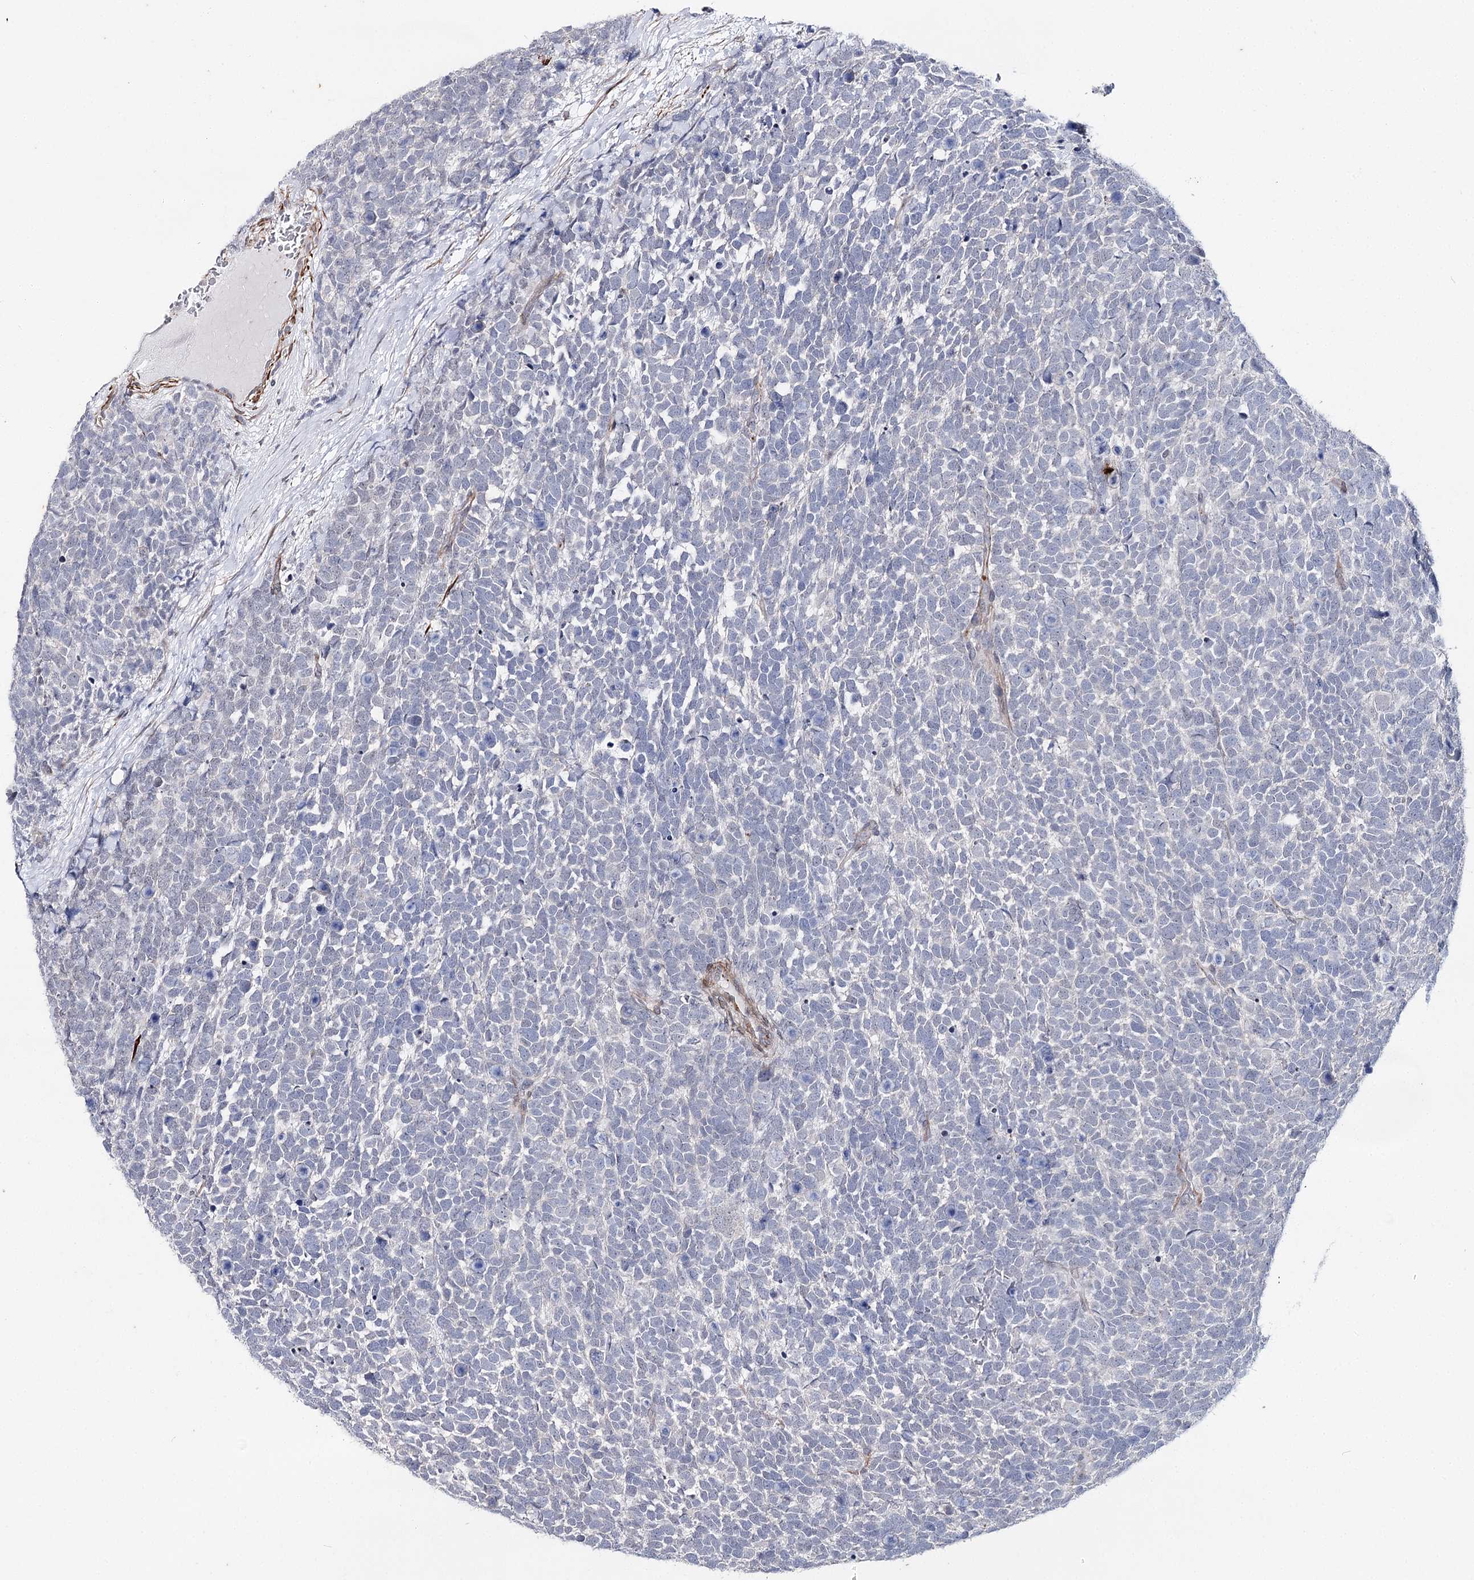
{"staining": {"intensity": "negative", "quantity": "none", "location": "none"}, "tissue": "urothelial cancer", "cell_type": "Tumor cells", "image_type": "cancer", "snomed": [{"axis": "morphology", "description": "Urothelial carcinoma, High grade"}, {"axis": "topography", "description": "Urinary bladder"}], "caption": "This is an immunohistochemistry micrograph of urothelial carcinoma (high-grade). There is no staining in tumor cells.", "gene": "AGXT2", "patient": {"sex": "female", "age": 82}}